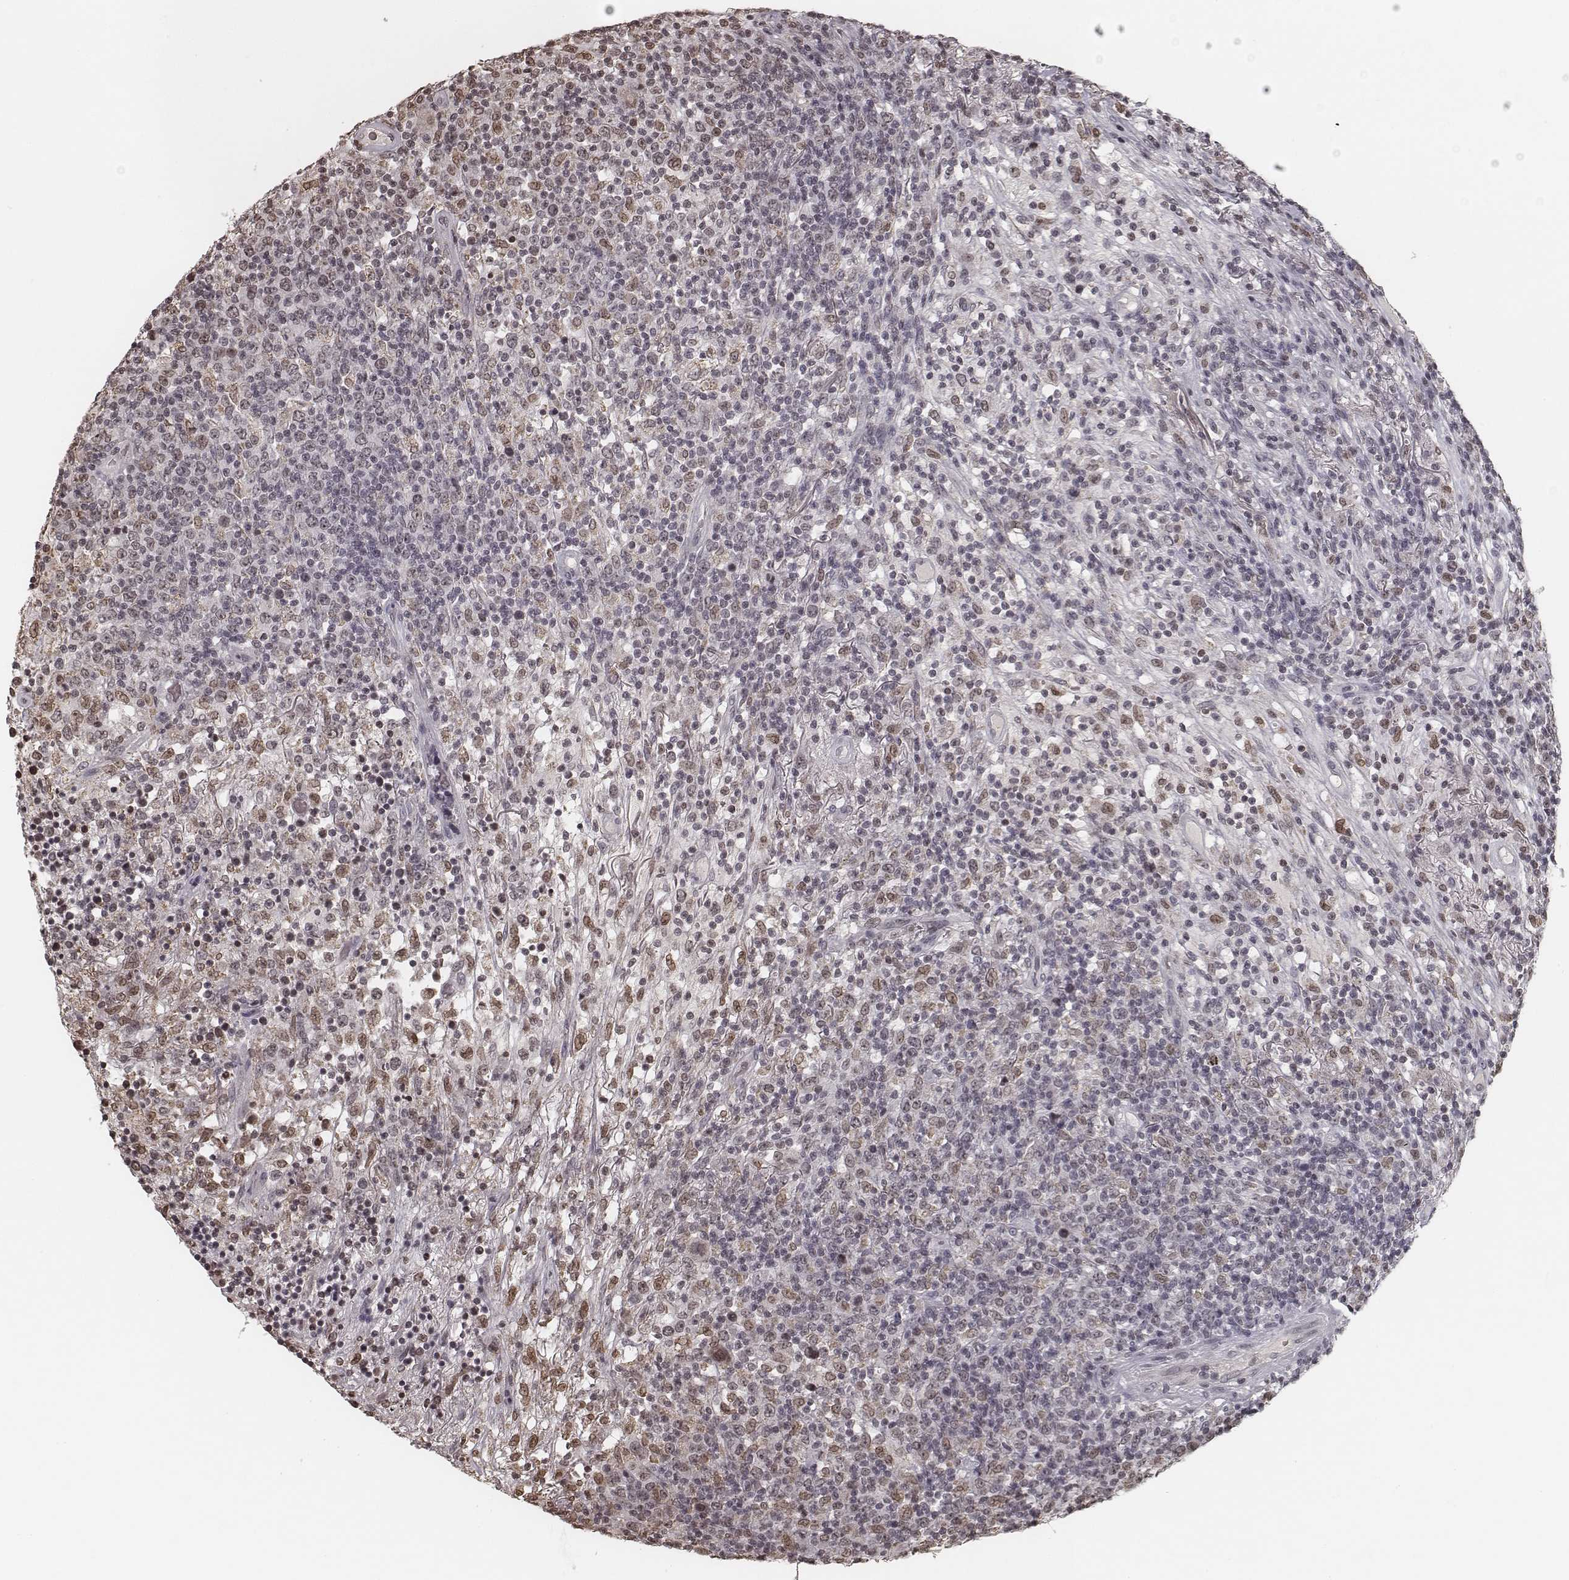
{"staining": {"intensity": "moderate", "quantity": "25%-75%", "location": "nuclear"}, "tissue": "lymphoma", "cell_type": "Tumor cells", "image_type": "cancer", "snomed": [{"axis": "morphology", "description": "Malignant lymphoma, non-Hodgkin's type, High grade"}, {"axis": "topography", "description": "Lung"}], "caption": "High-grade malignant lymphoma, non-Hodgkin's type stained with a brown dye reveals moderate nuclear positive positivity in approximately 25%-75% of tumor cells.", "gene": "HMGA2", "patient": {"sex": "male", "age": 79}}